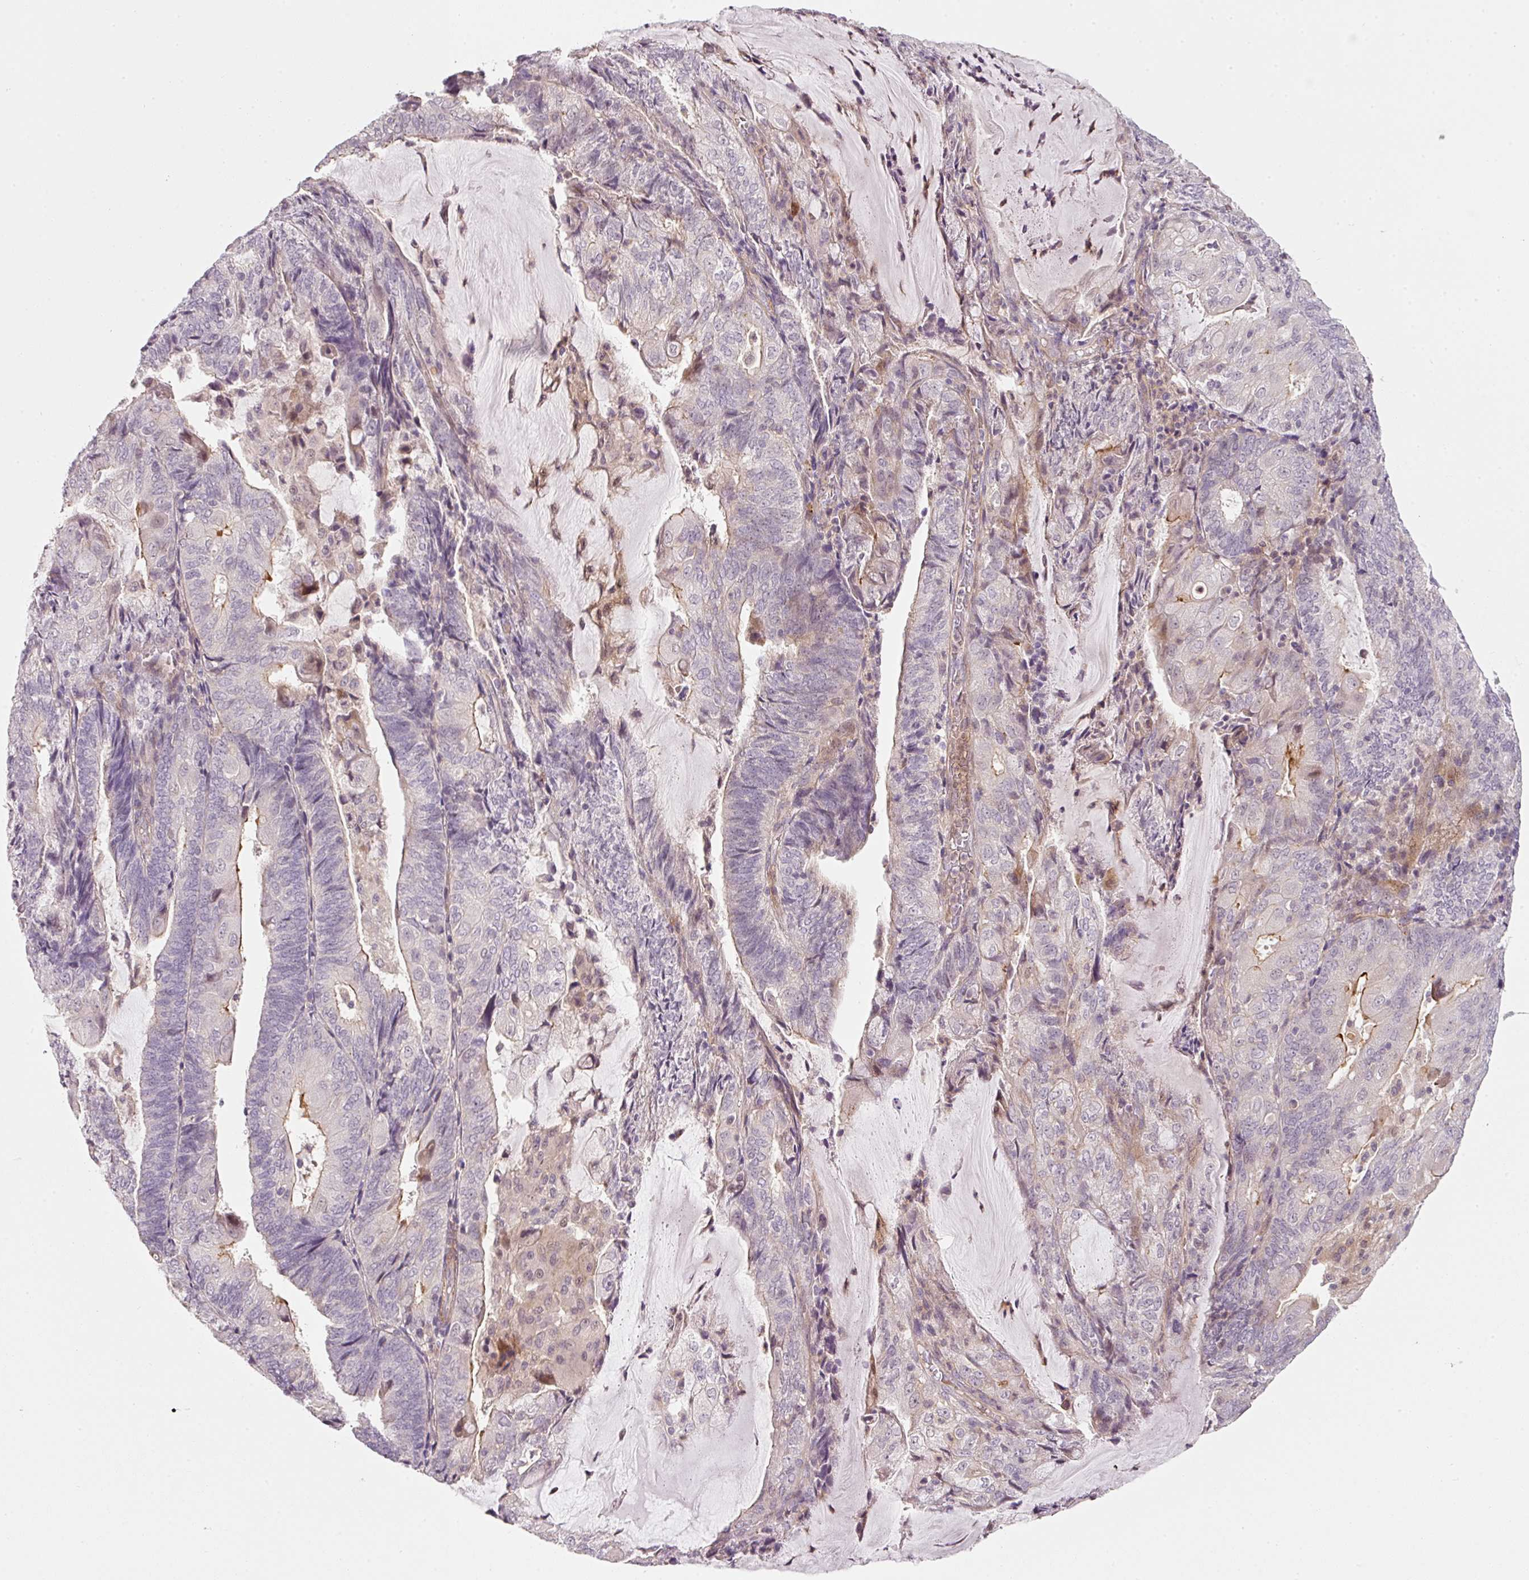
{"staining": {"intensity": "moderate", "quantity": "<25%", "location": "cytoplasmic/membranous"}, "tissue": "endometrial cancer", "cell_type": "Tumor cells", "image_type": "cancer", "snomed": [{"axis": "morphology", "description": "Adenocarcinoma, NOS"}, {"axis": "topography", "description": "Endometrium"}], "caption": "Immunohistochemical staining of adenocarcinoma (endometrial) reveals low levels of moderate cytoplasmic/membranous positivity in about <25% of tumor cells.", "gene": "TIRAP", "patient": {"sex": "female", "age": 81}}